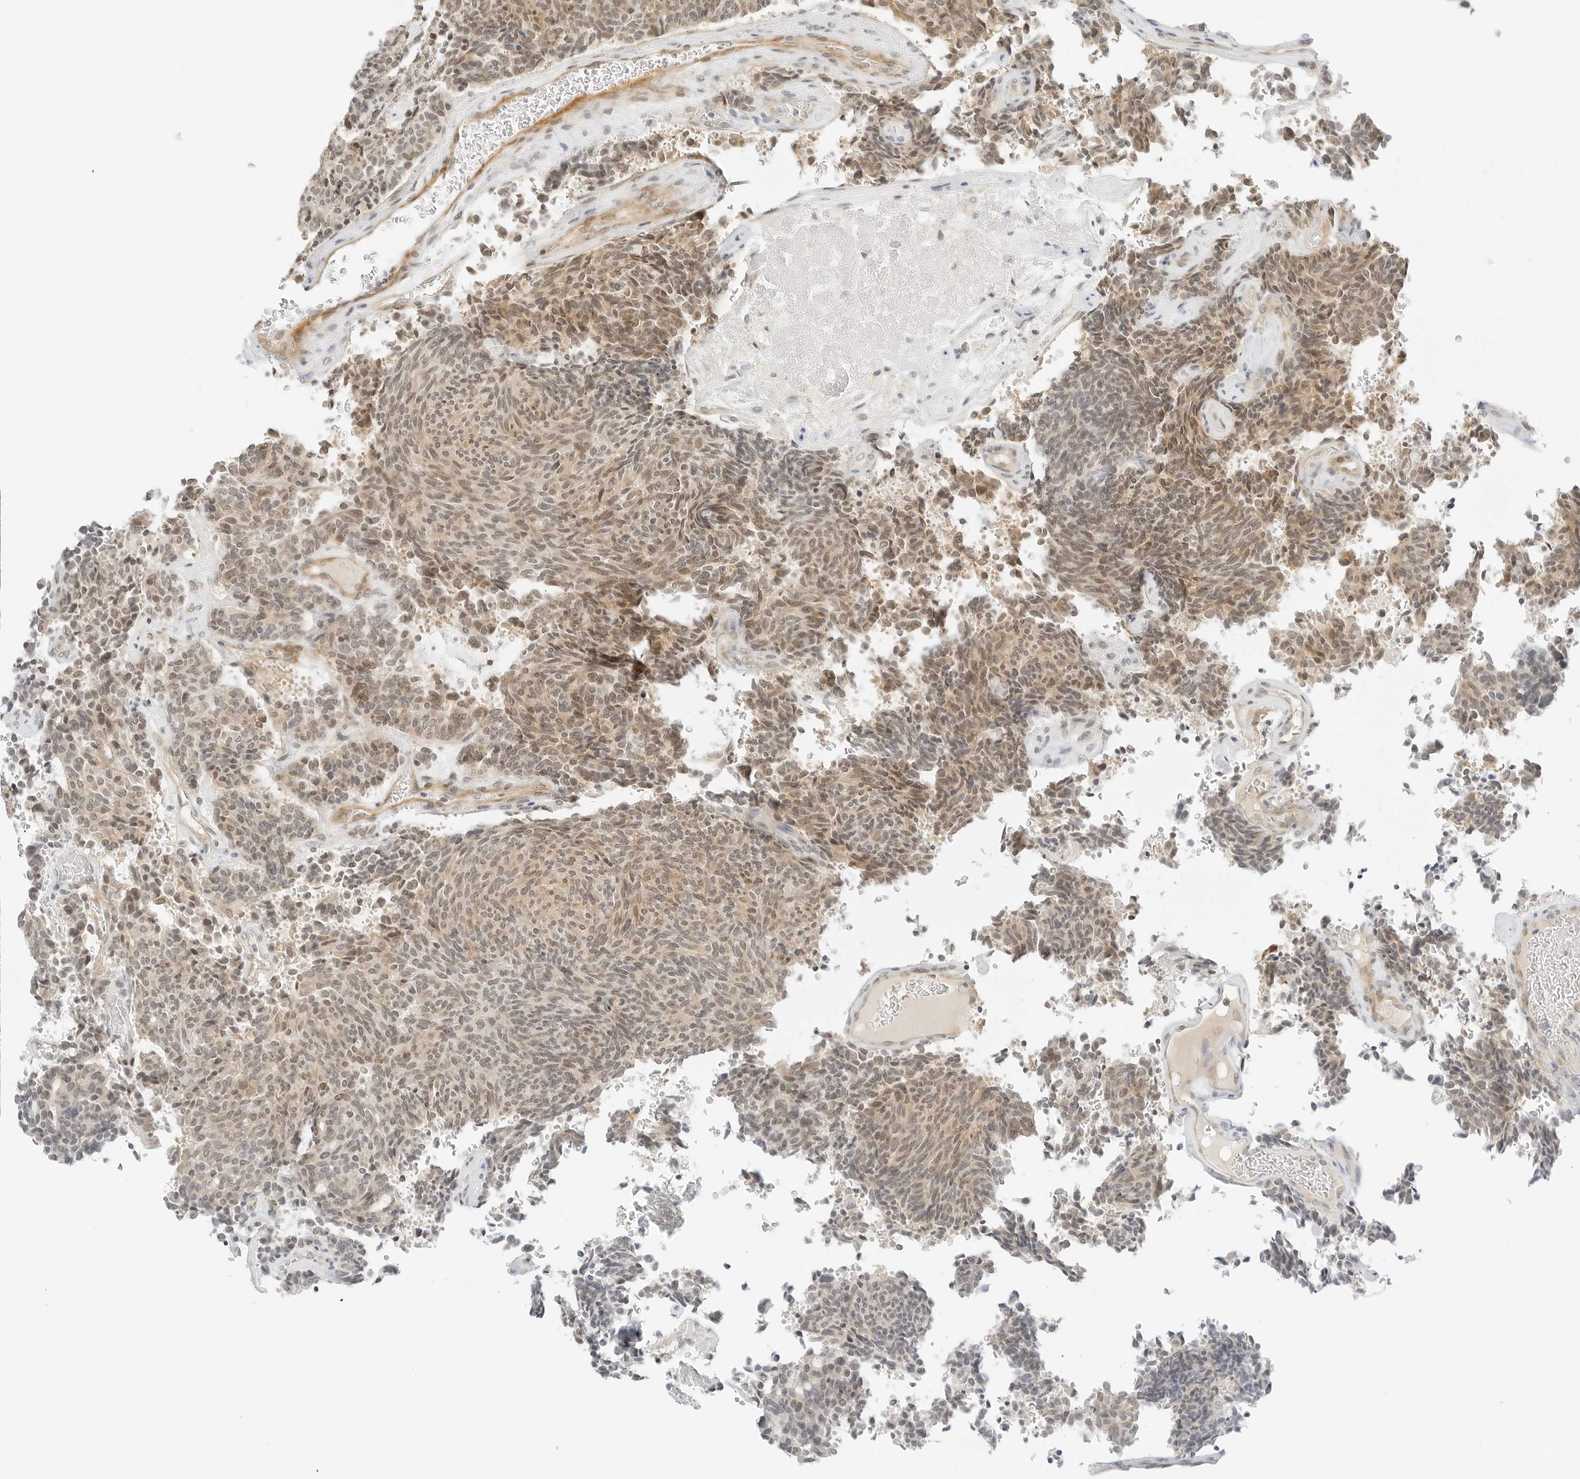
{"staining": {"intensity": "moderate", "quantity": ">75%", "location": "cytoplasmic/membranous,nuclear"}, "tissue": "carcinoid", "cell_type": "Tumor cells", "image_type": "cancer", "snomed": [{"axis": "morphology", "description": "Carcinoid, malignant, NOS"}, {"axis": "topography", "description": "Pancreas"}], "caption": "A medium amount of moderate cytoplasmic/membranous and nuclear positivity is present in approximately >75% of tumor cells in carcinoid tissue.", "gene": "NEO1", "patient": {"sex": "female", "age": 54}}